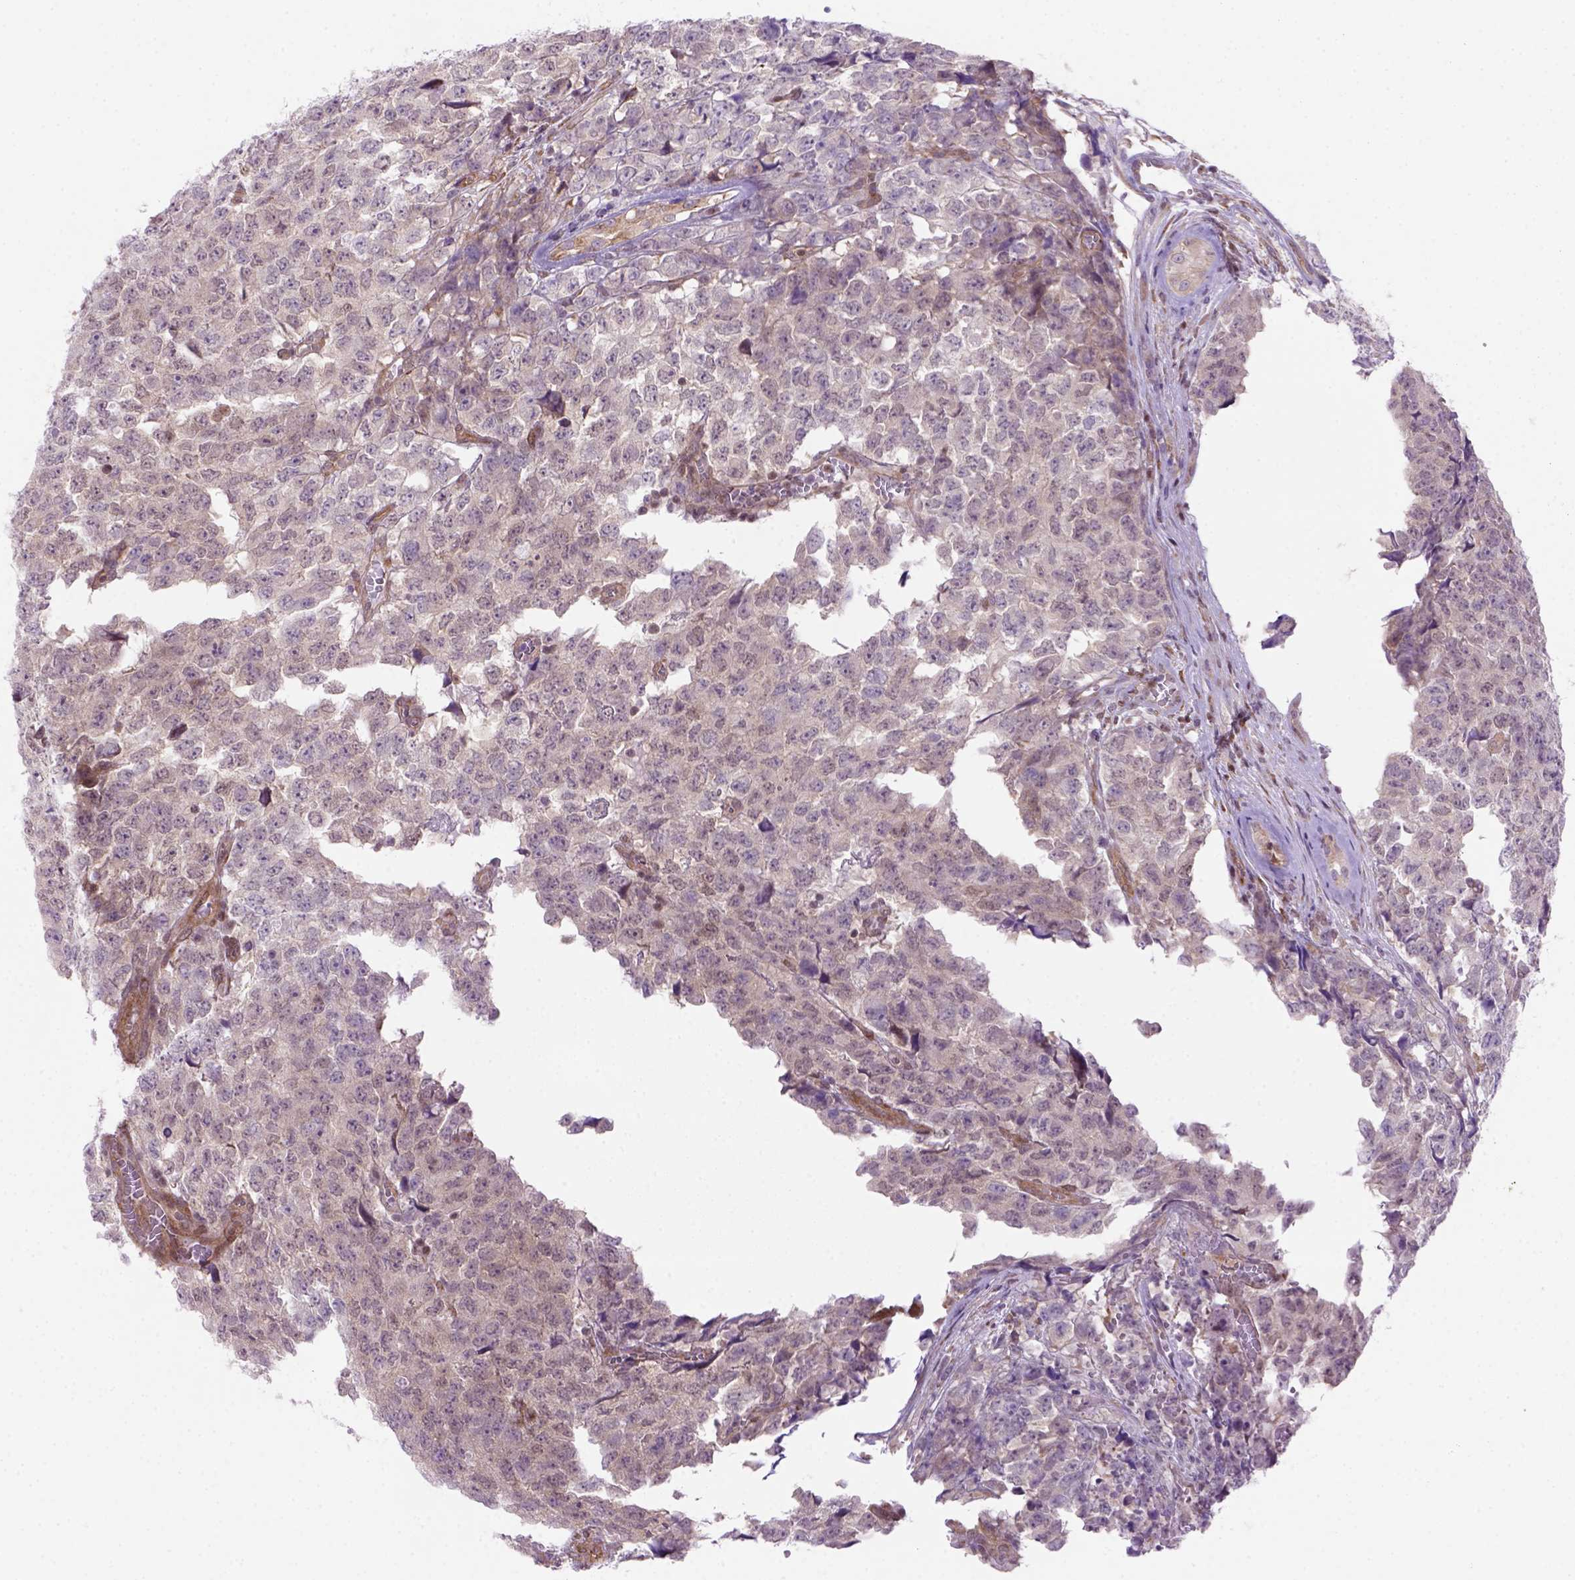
{"staining": {"intensity": "negative", "quantity": "none", "location": "none"}, "tissue": "testis cancer", "cell_type": "Tumor cells", "image_type": "cancer", "snomed": [{"axis": "morphology", "description": "Carcinoma, Embryonal, NOS"}, {"axis": "topography", "description": "Testis"}], "caption": "A histopathology image of testis cancer stained for a protein shows no brown staining in tumor cells.", "gene": "MGMT", "patient": {"sex": "male", "age": 23}}